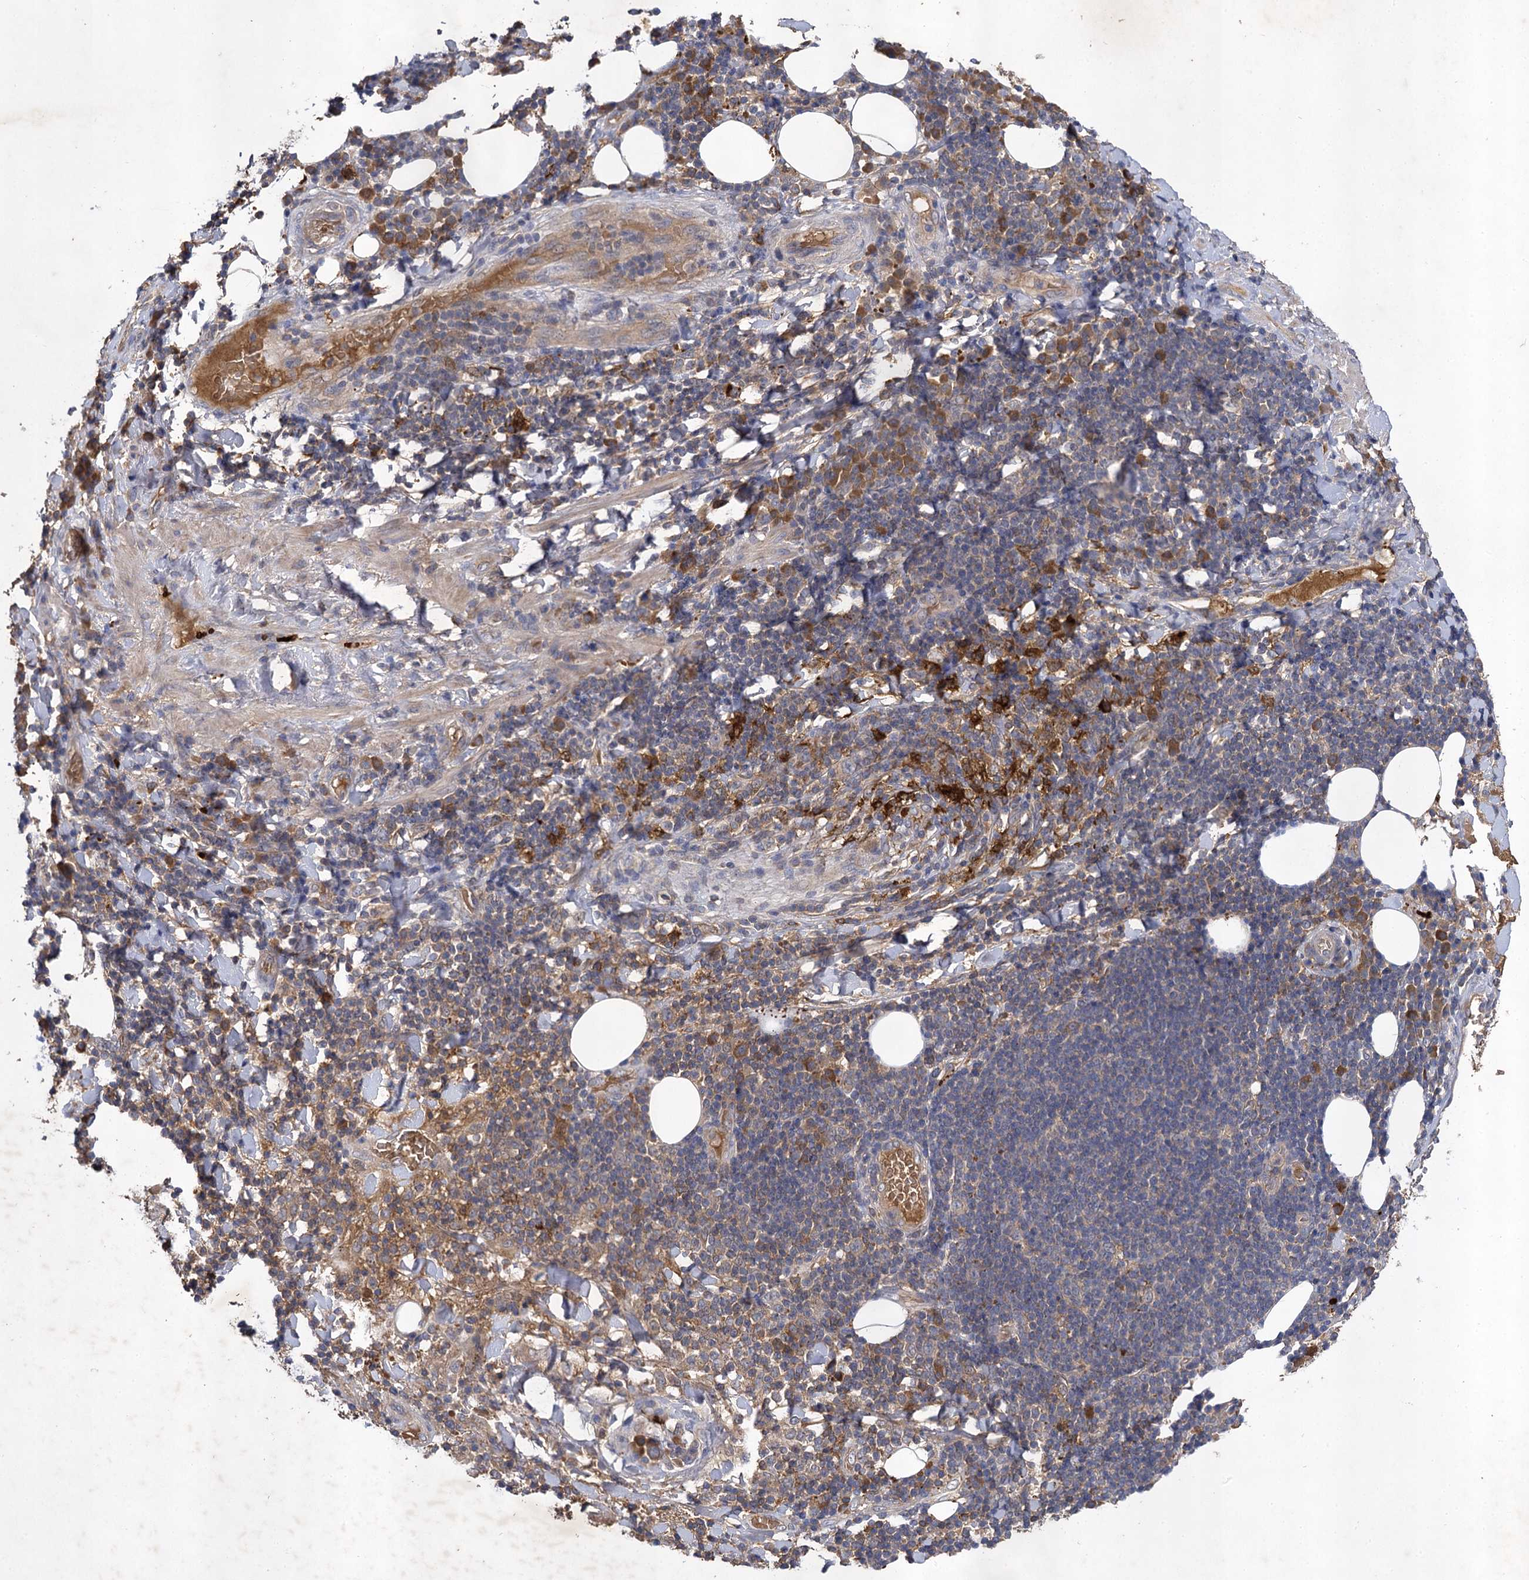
{"staining": {"intensity": "moderate", "quantity": "25%-75%", "location": "cytoplasmic/membranous"}, "tissue": "adipose tissue", "cell_type": "Adipocytes", "image_type": "normal", "snomed": [{"axis": "morphology", "description": "Normal tissue, NOS"}, {"axis": "morphology", "description": "Squamous cell carcinoma, NOS"}, {"axis": "topography", "description": "Lymph node"}, {"axis": "topography", "description": "Bronchus"}, {"axis": "topography", "description": "Lung"}], "caption": "Unremarkable adipose tissue was stained to show a protein in brown. There is medium levels of moderate cytoplasmic/membranous expression in approximately 25%-75% of adipocytes. (DAB = brown stain, brightfield microscopy at high magnification).", "gene": "USP50", "patient": {"sex": "male", "age": 66}}